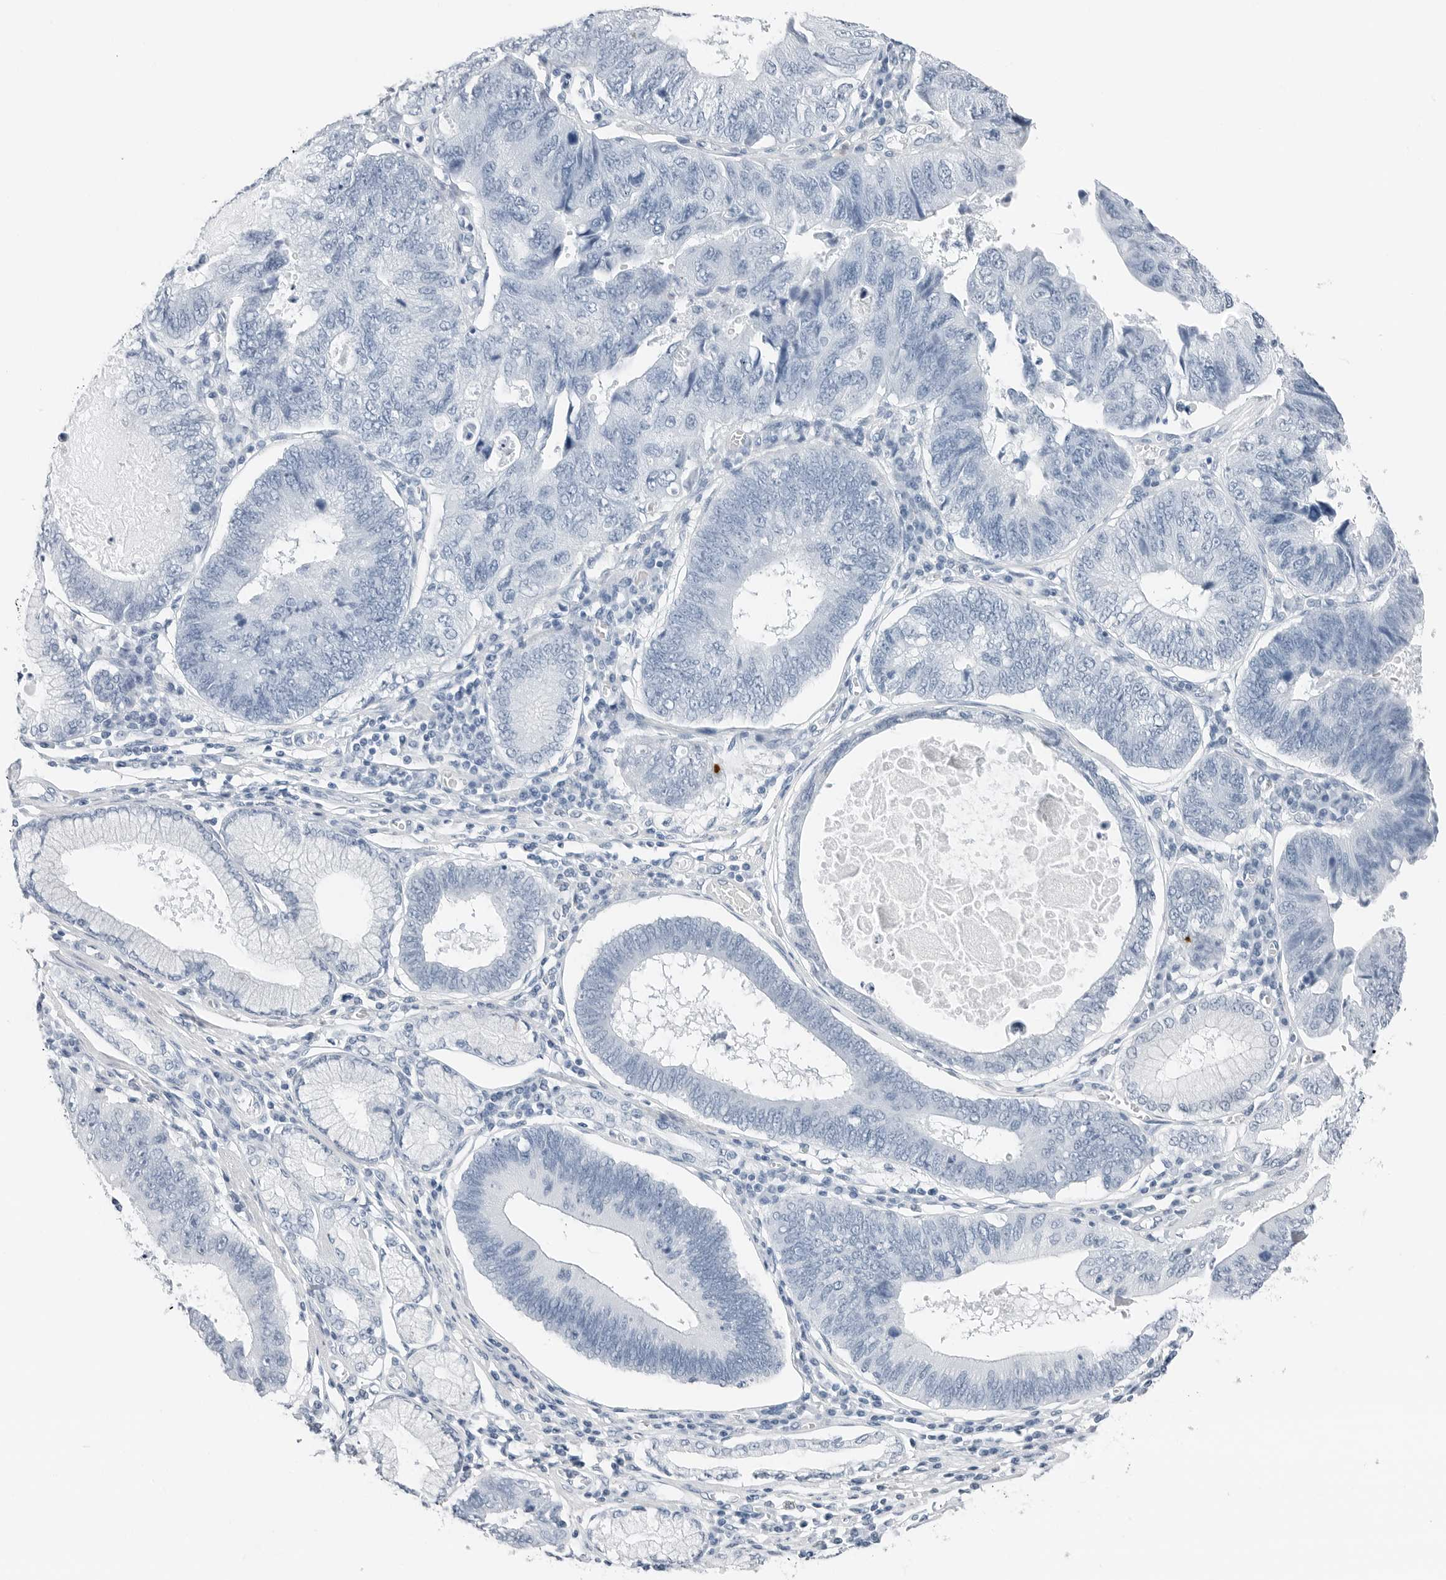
{"staining": {"intensity": "negative", "quantity": "none", "location": "none"}, "tissue": "stomach cancer", "cell_type": "Tumor cells", "image_type": "cancer", "snomed": [{"axis": "morphology", "description": "Adenocarcinoma, NOS"}, {"axis": "topography", "description": "Stomach"}], "caption": "Tumor cells are negative for brown protein staining in stomach cancer (adenocarcinoma). (Stains: DAB (3,3'-diaminobenzidine) IHC with hematoxylin counter stain, Microscopy: brightfield microscopy at high magnification).", "gene": "SLPI", "patient": {"sex": "male", "age": 59}}